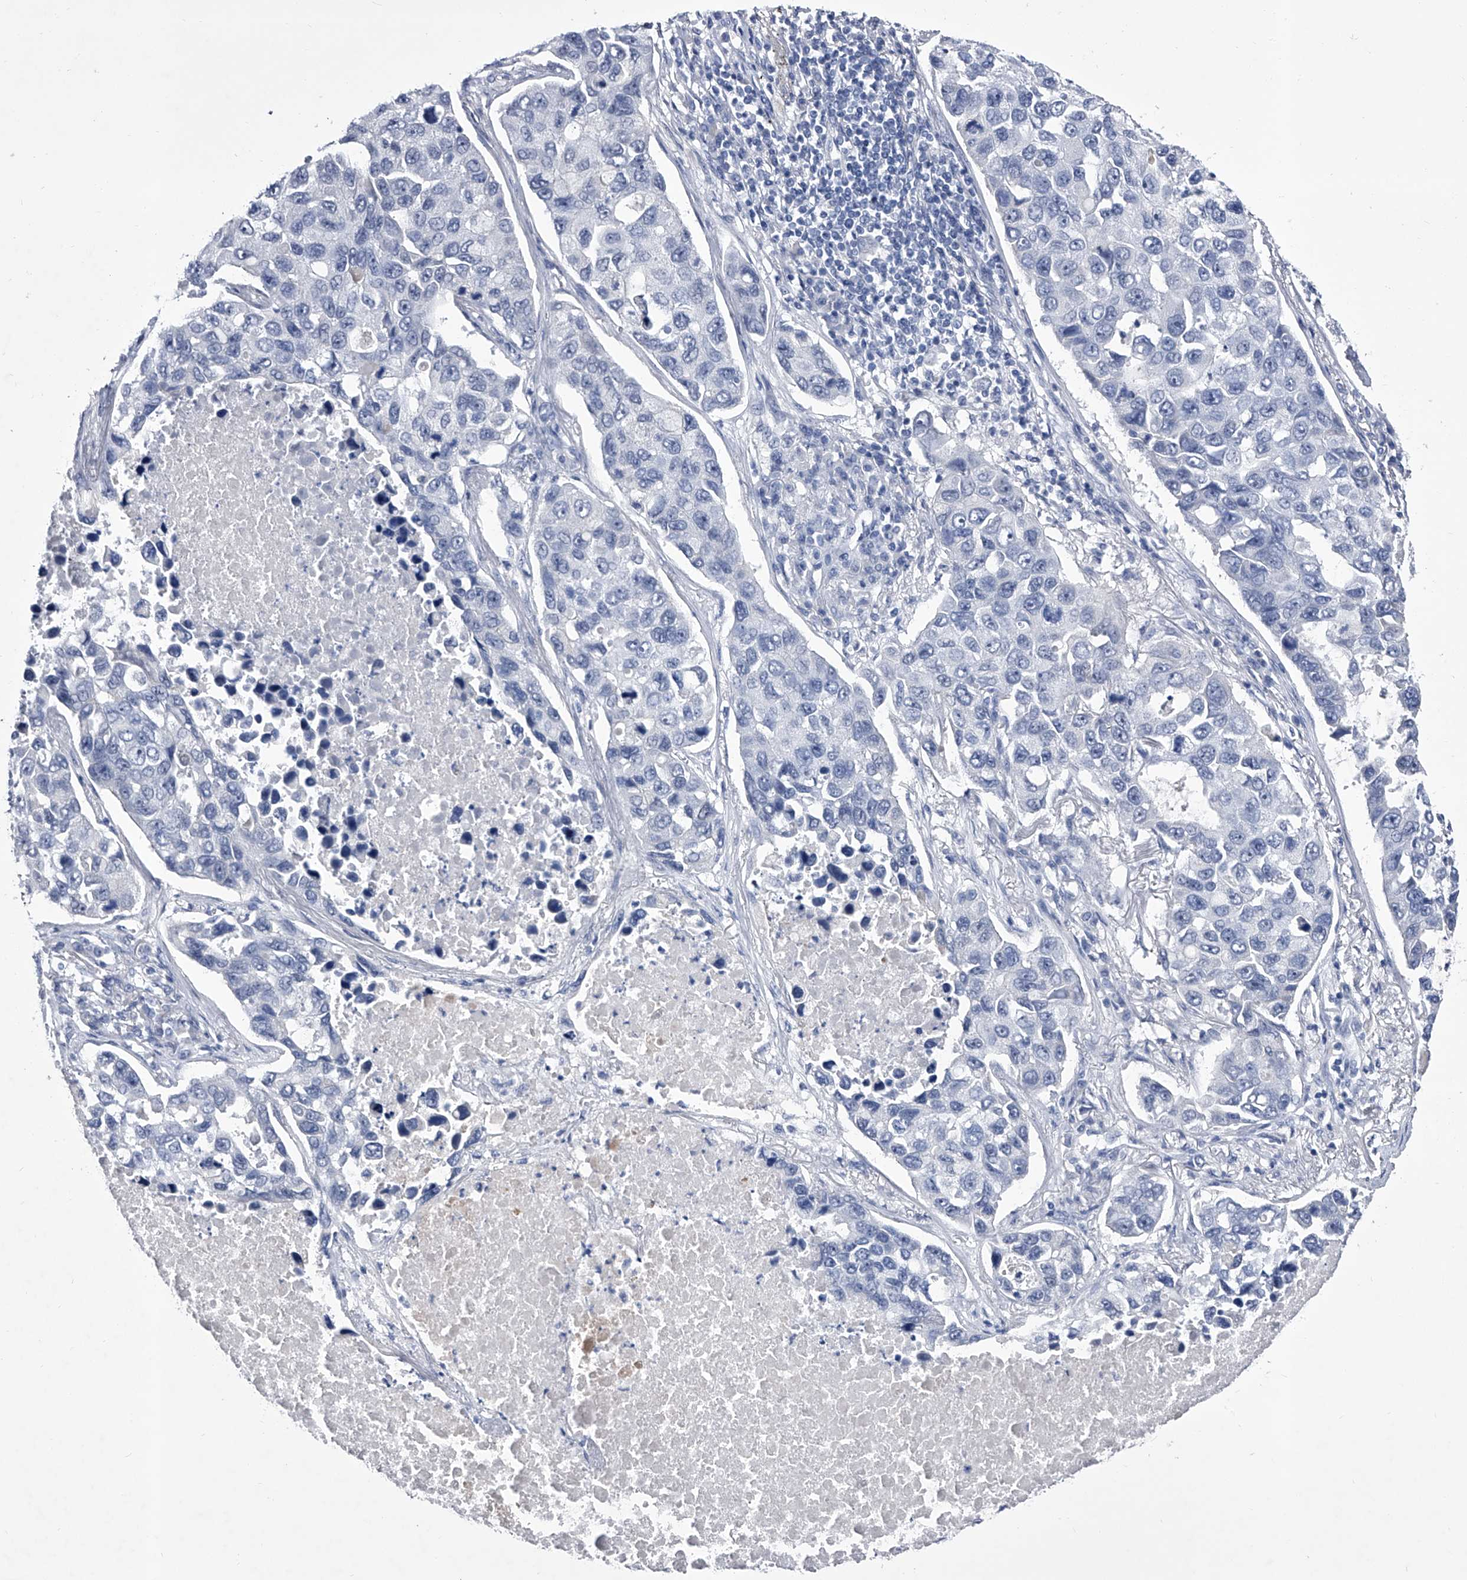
{"staining": {"intensity": "negative", "quantity": "none", "location": "none"}, "tissue": "lung cancer", "cell_type": "Tumor cells", "image_type": "cancer", "snomed": [{"axis": "morphology", "description": "Adenocarcinoma, NOS"}, {"axis": "topography", "description": "Lung"}], "caption": "Lung cancer was stained to show a protein in brown. There is no significant expression in tumor cells. (Stains: DAB (3,3'-diaminobenzidine) immunohistochemistry with hematoxylin counter stain, Microscopy: brightfield microscopy at high magnification).", "gene": "CRISP2", "patient": {"sex": "male", "age": 64}}